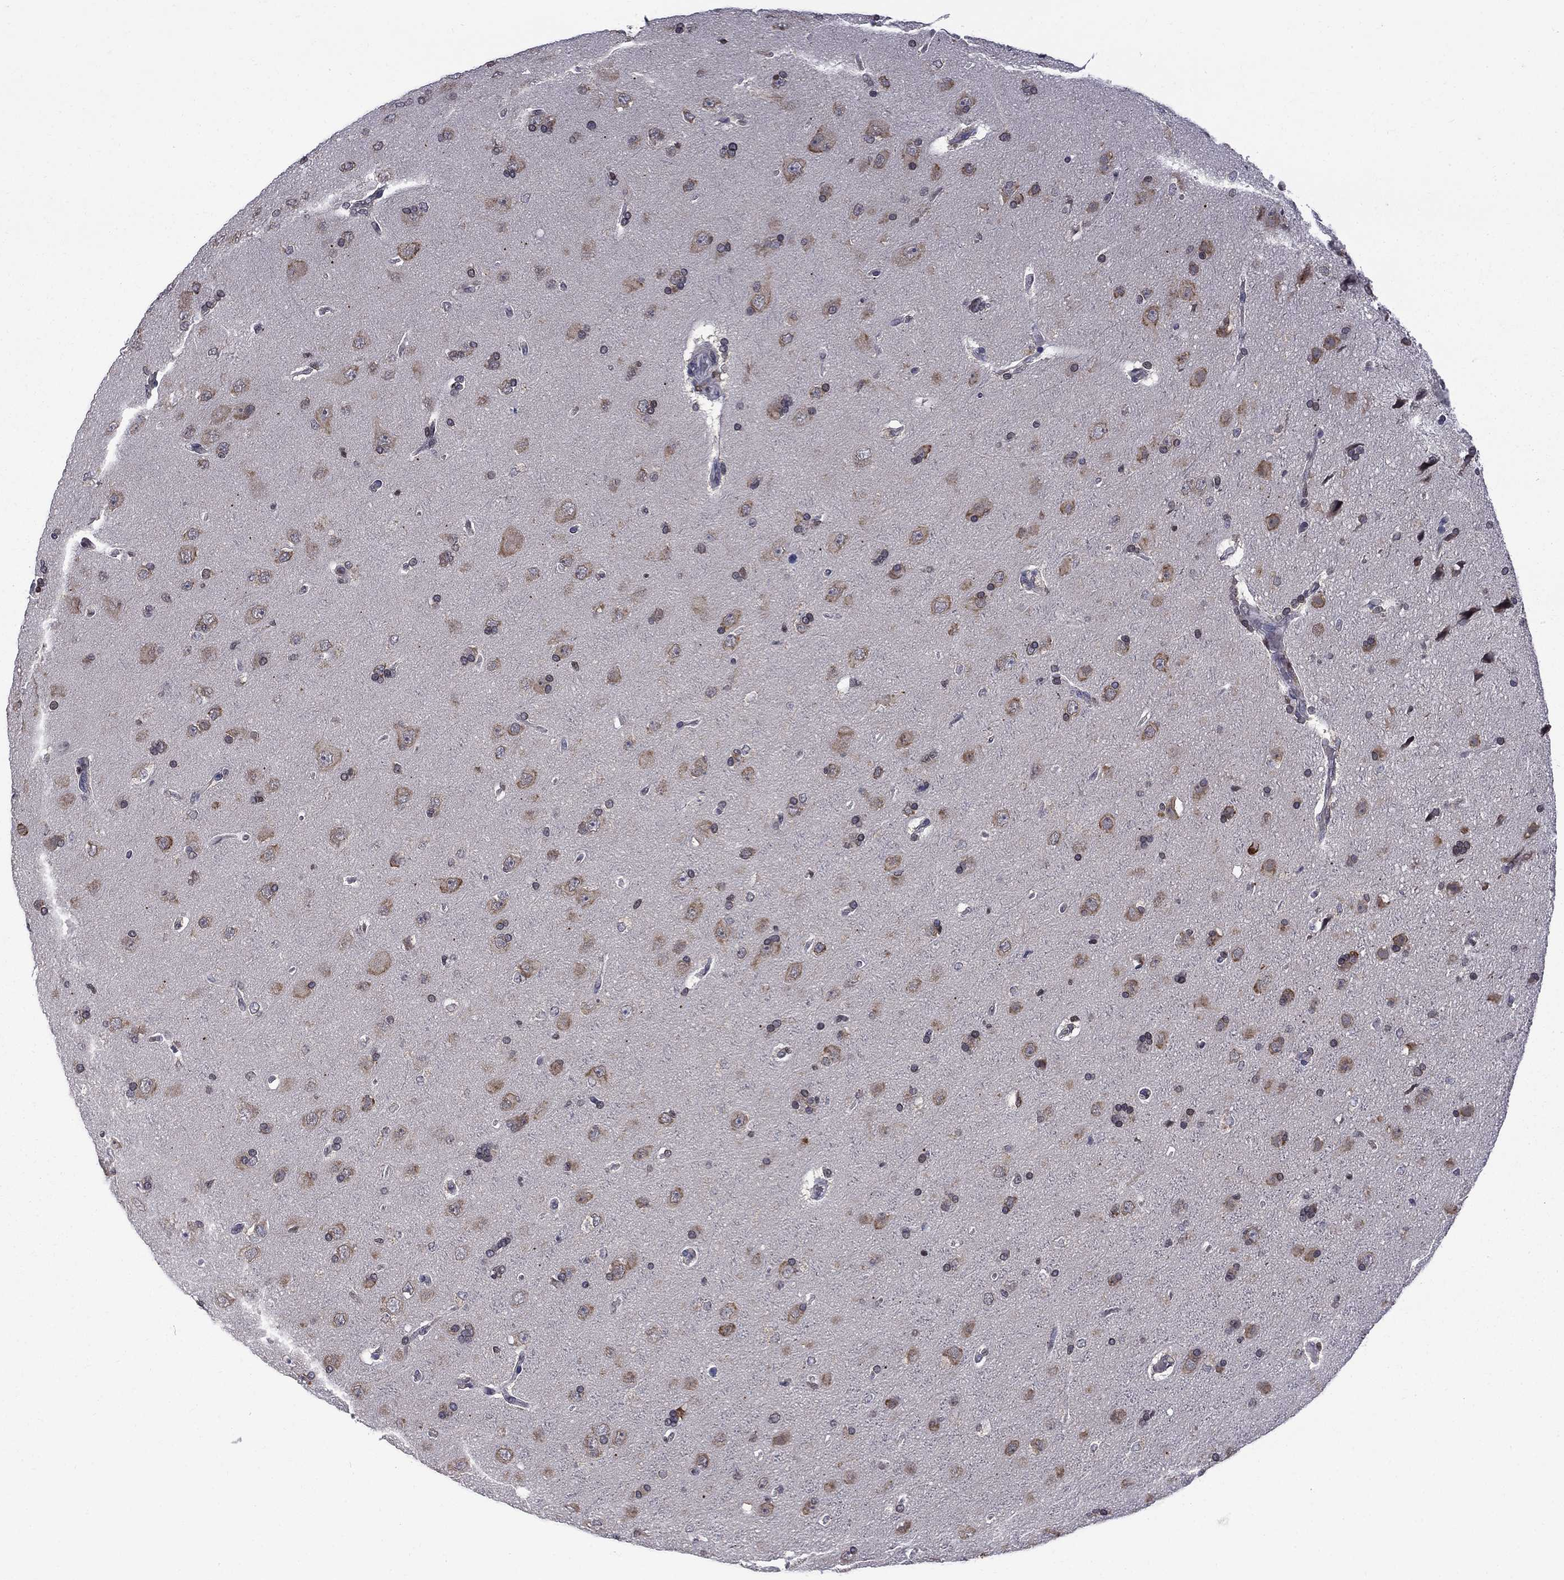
{"staining": {"intensity": "weak", "quantity": "<25%", "location": "cytoplasmic/membranous"}, "tissue": "glioma", "cell_type": "Tumor cells", "image_type": "cancer", "snomed": [{"axis": "morphology", "description": "Glioma, malignant, NOS"}, {"axis": "topography", "description": "Cerebral cortex"}], "caption": "Tumor cells are negative for brown protein staining in glioma.", "gene": "HSPB2", "patient": {"sex": "male", "age": 58}}